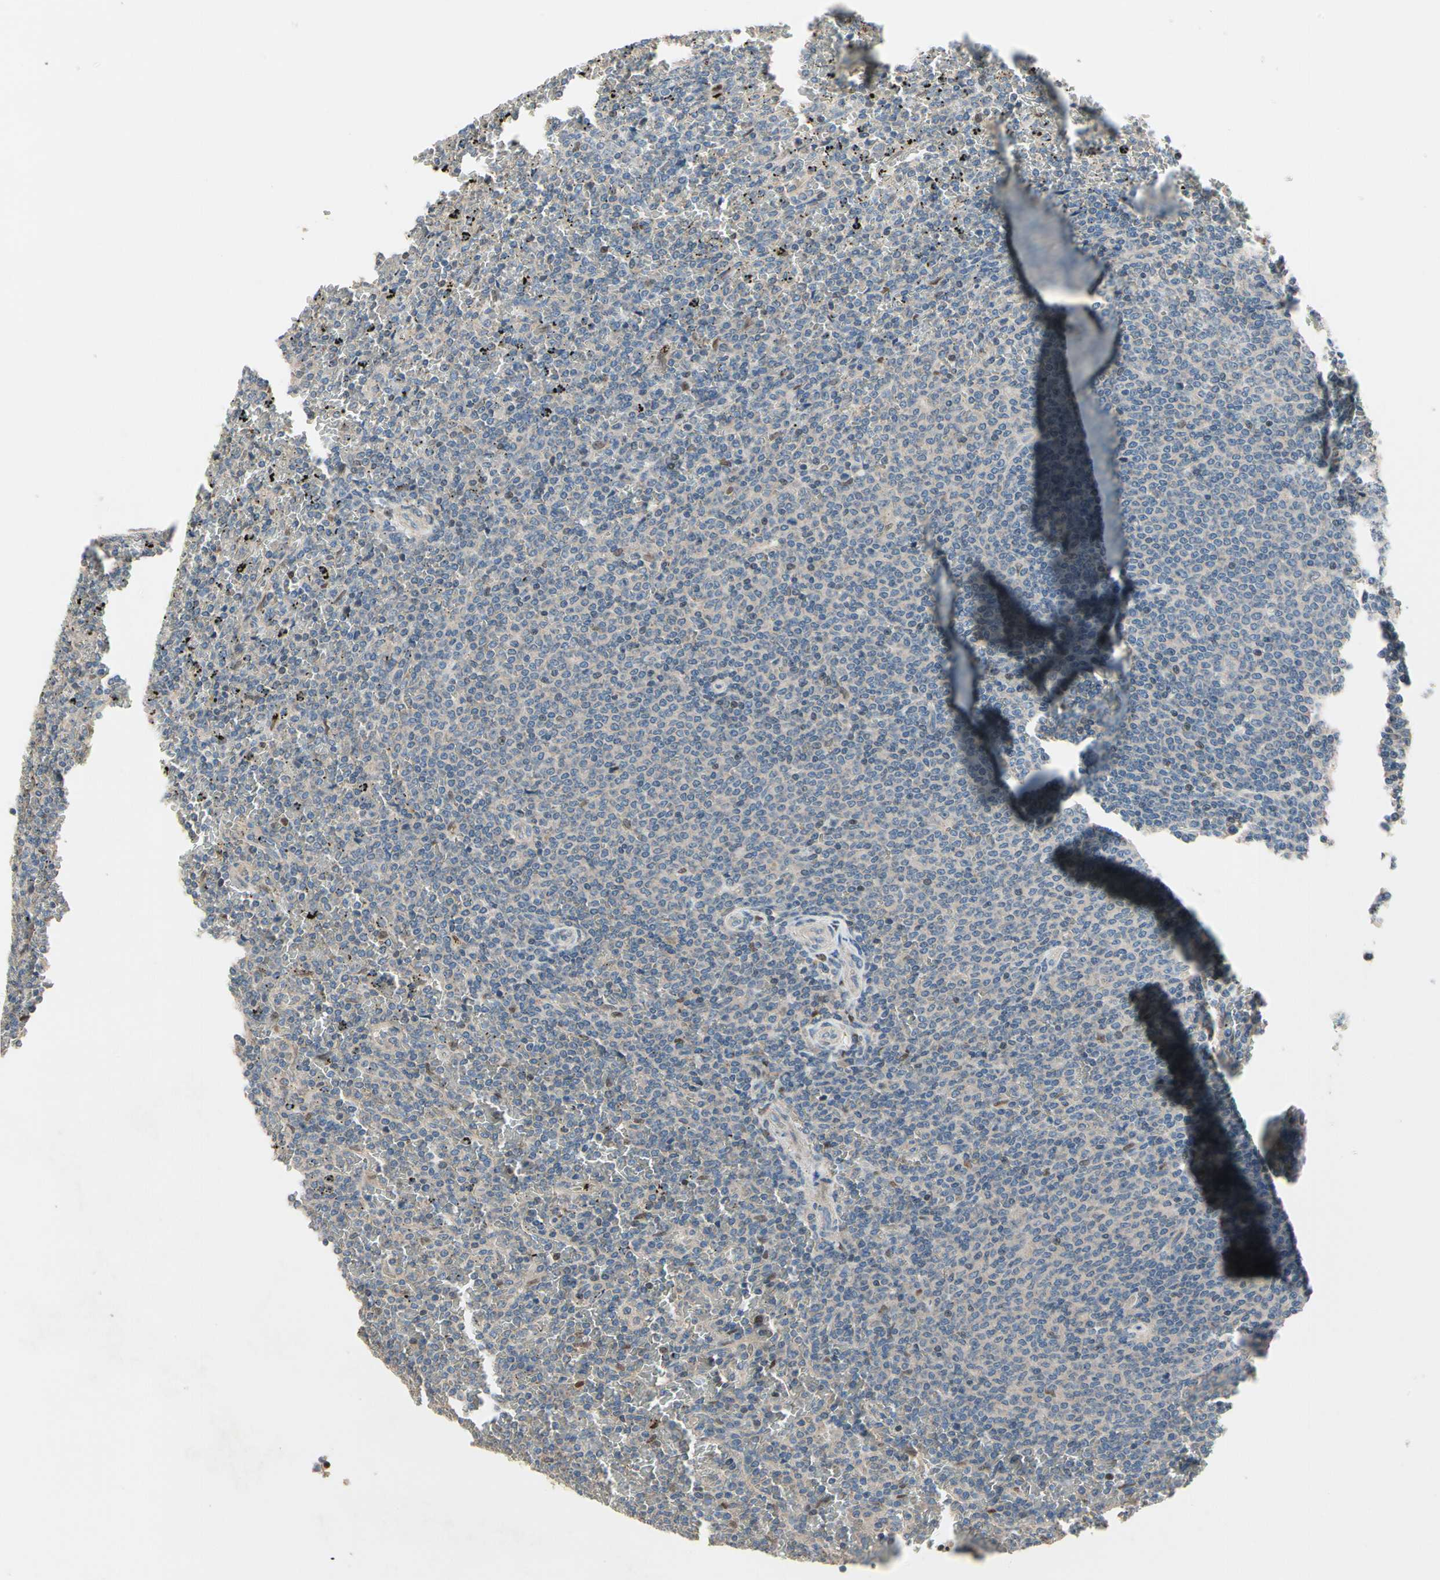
{"staining": {"intensity": "moderate", "quantity": "<25%", "location": "nuclear"}, "tissue": "lymphoma", "cell_type": "Tumor cells", "image_type": "cancer", "snomed": [{"axis": "morphology", "description": "Malignant lymphoma, non-Hodgkin's type, Low grade"}, {"axis": "topography", "description": "Spleen"}], "caption": "This photomicrograph shows lymphoma stained with IHC to label a protein in brown. The nuclear of tumor cells show moderate positivity for the protein. Nuclei are counter-stained blue.", "gene": "CGREF1", "patient": {"sex": "female", "age": 77}}